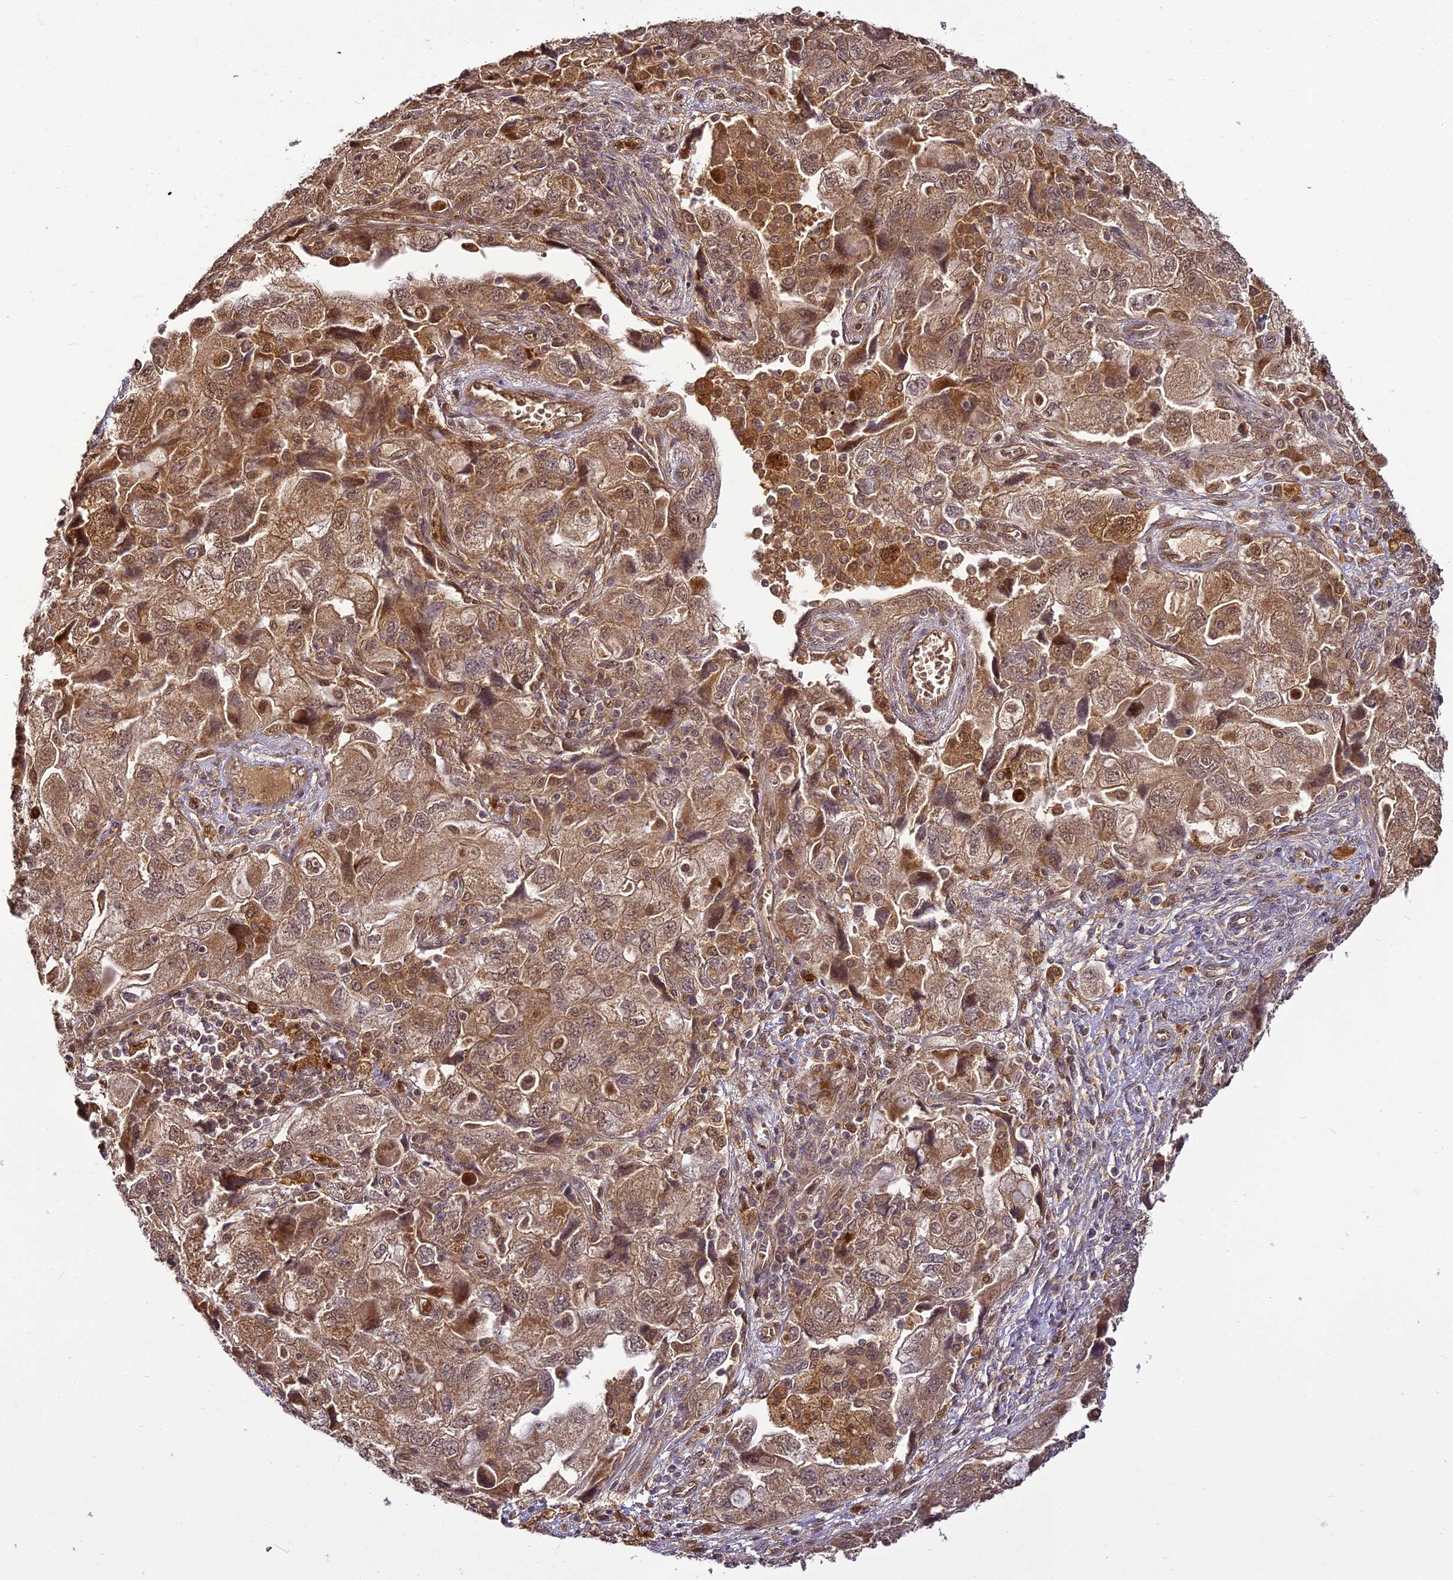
{"staining": {"intensity": "moderate", "quantity": ">75%", "location": "cytoplasmic/membranous"}, "tissue": "ovarian cancer", "cell_type": "Tumor cells", "image_type": "cancer", "snomed": [{"axis": "morphology", "description": "Carcinoma, NOS"}, {"axis": "morphology", "description": "Cystadenocarcinoma, serous, NOS"}, {"axis": "topography", "description": "Ovary"}], "caption": "Protein analysis of ovarian cancer (carcinoma) tissue exhibits moderate cytoplasmic/membranous expression in approximately >75% of tumor cells. (IHC, brightfield microscopy, high magnification).", "gene": "BCDIN3D", "patient": {"sex": "female", "age": 69}}